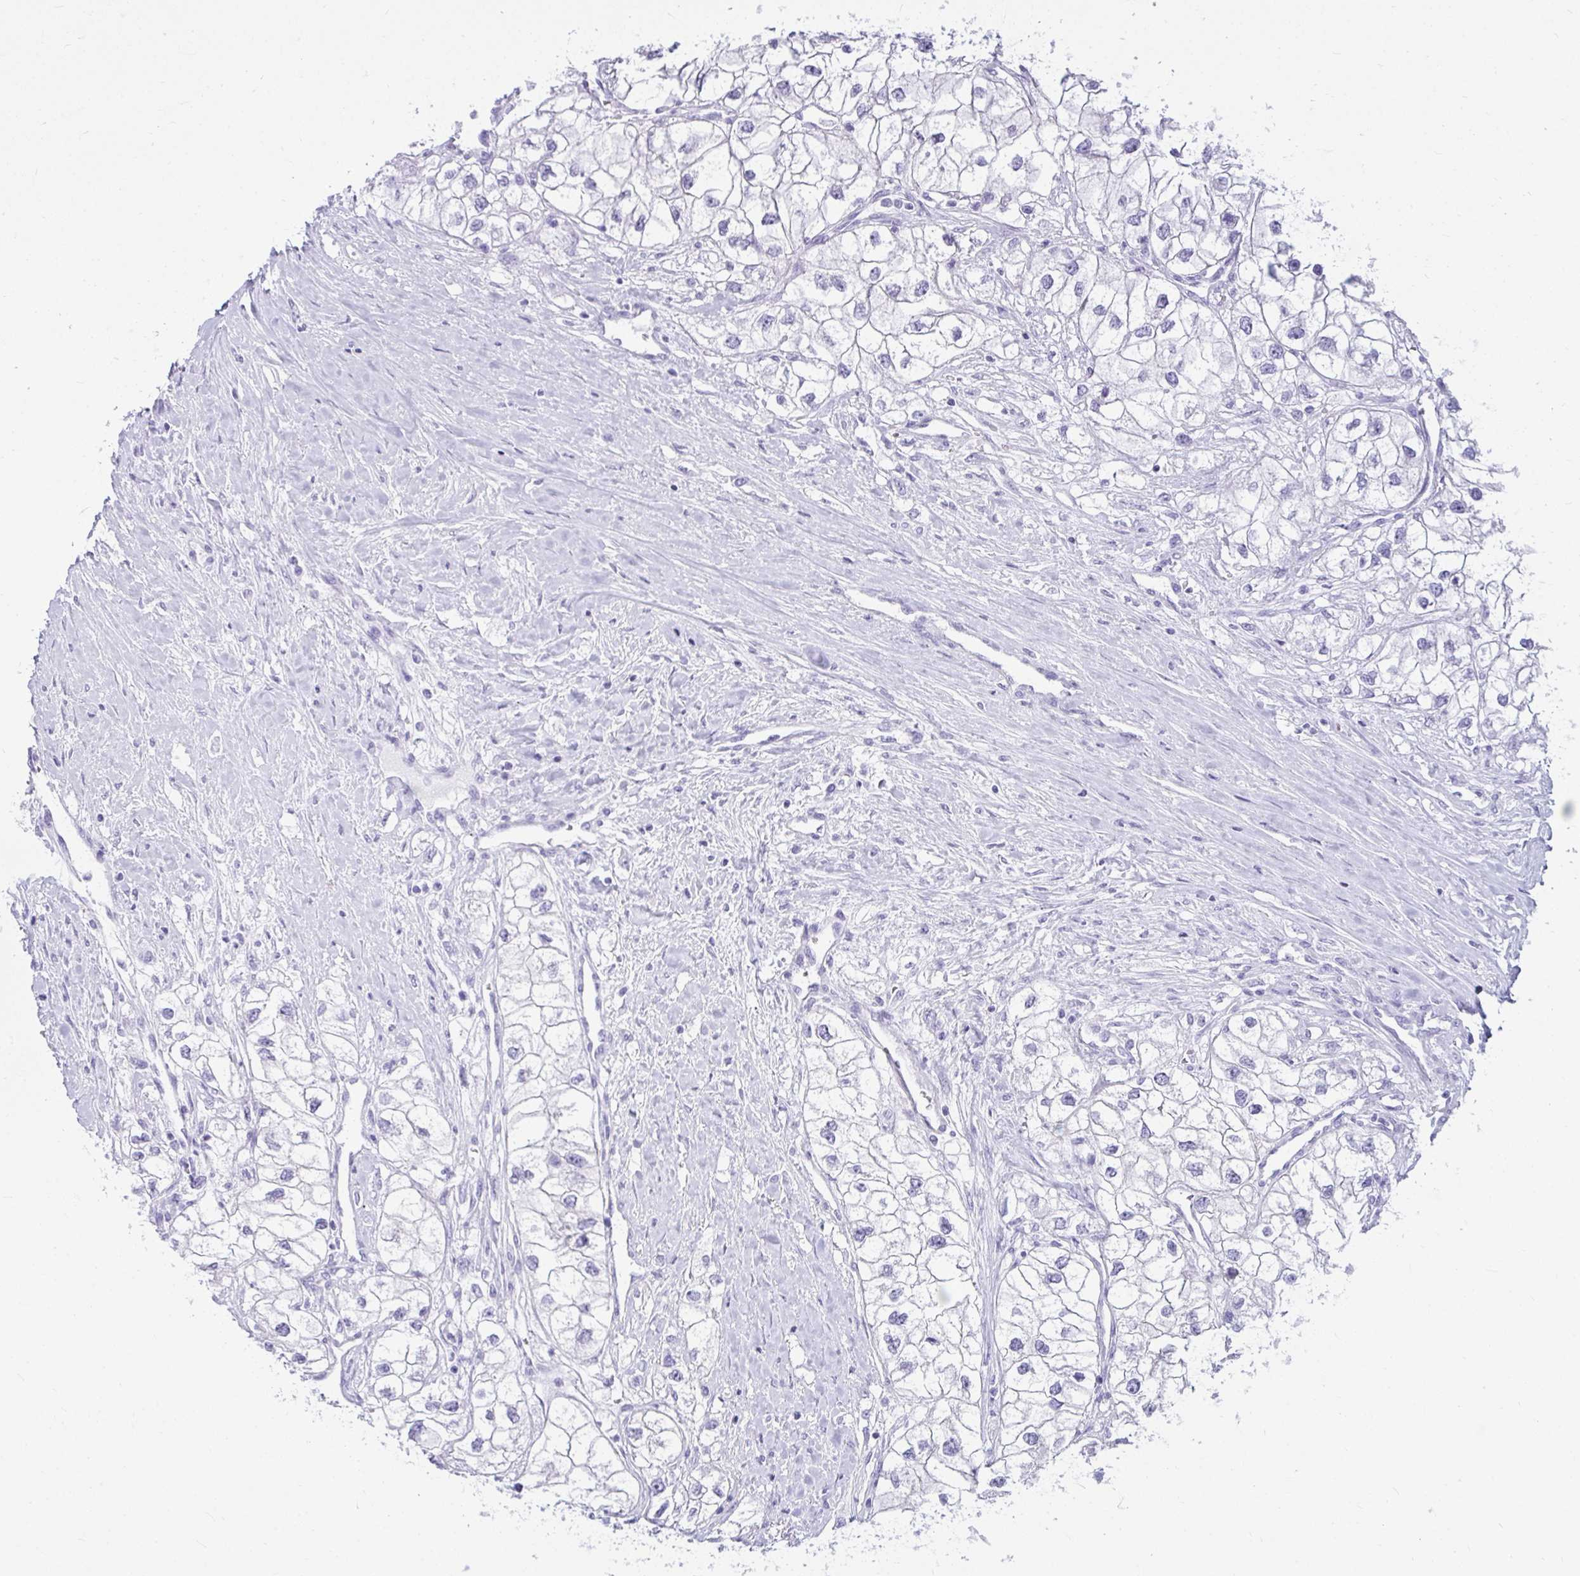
{"staining": {"intensity": "negative", "quantity": "none", "location": "none"}, "tissue": "renal cancer", "cell_type": "Tumor cells", "image_type": "cancer", "snomed": [{"axis": "morphology", "description": "Adenocarcinoma, NOS"}, {"axis": "topography", "description": "Kidney"}], "caption": "Histopathology image shows no significant protein expression in tumor cells of renal adenocarcinoma.", "gene": "CLGN", "patient": {"sex": "male", "age": 59}}